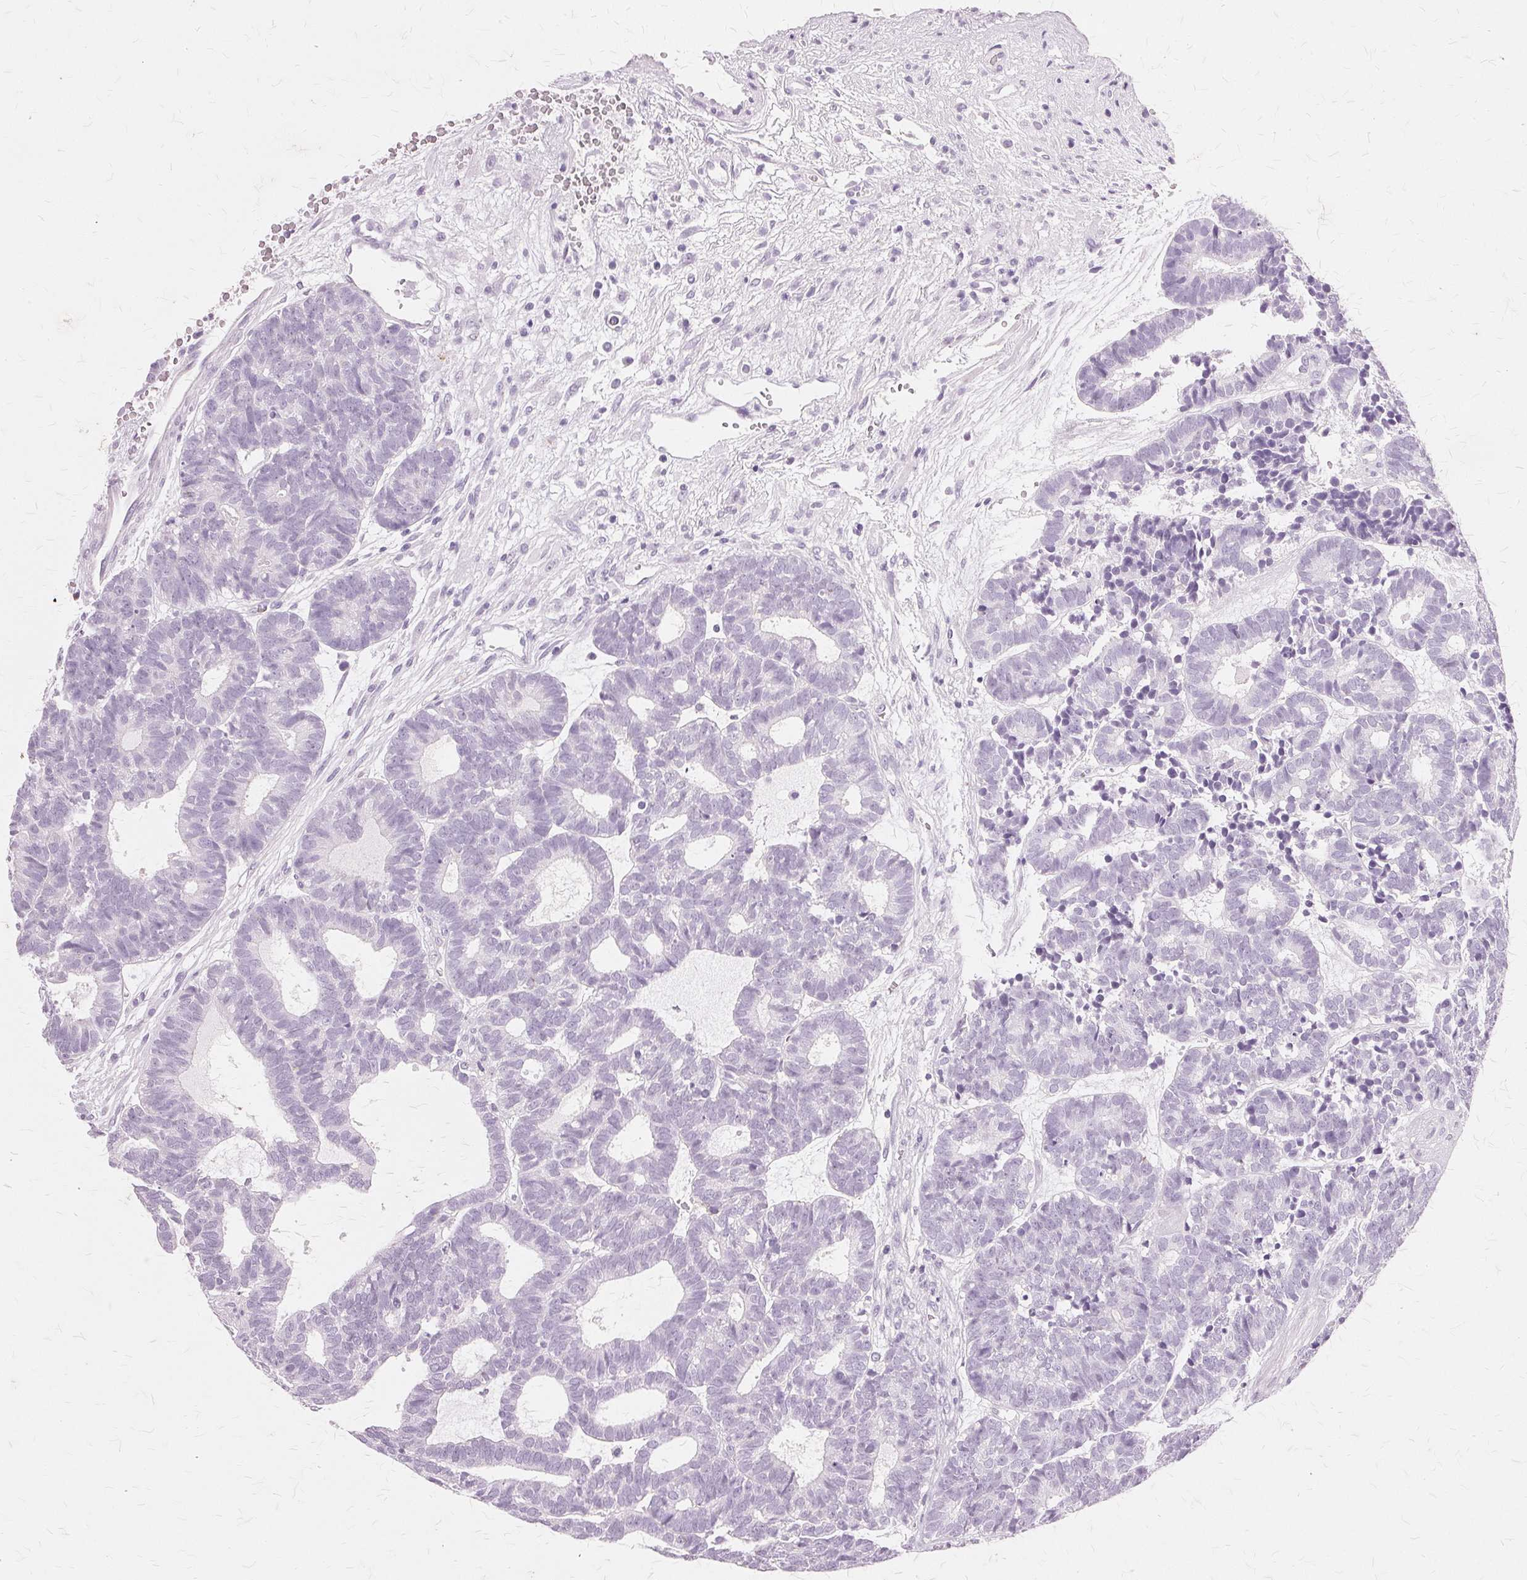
{"staining": {"intensity": "negative", "quantity": "none", "location": "none"}, "tissue": "head and neck cancer", "cell_type": "Tumor cells", "image_type": "cancer", "snomed": [{"axis": "morphology", "description": "Adenocarcinoma, NOS"}, {"axis": "topography", "description": "Head-Neck"}], "caption": "IHC of human head and neck cancer exhibits no expression in tumor cells.", "gene": "SLC45A3", "patient": {"sex": "female", "age": 81}}